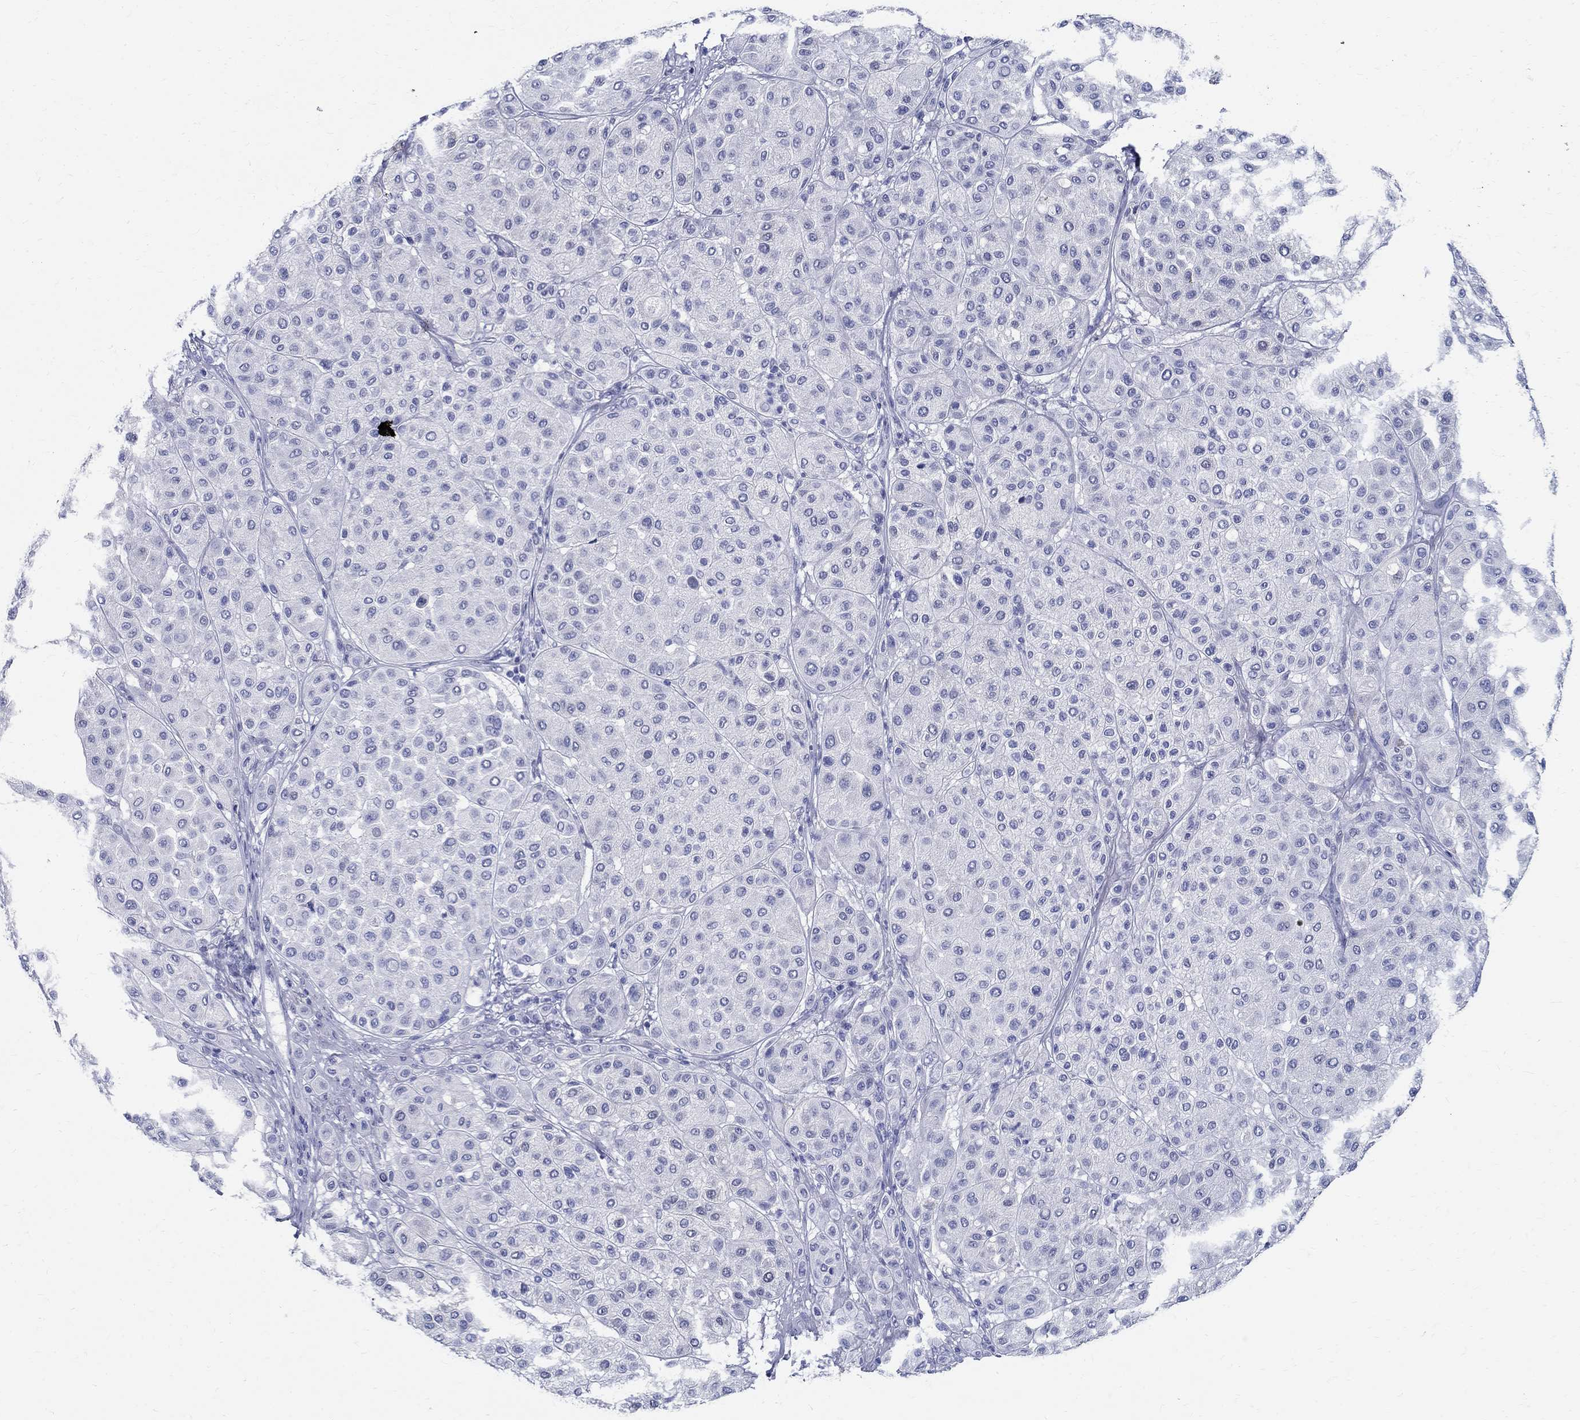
{"staining": {"intensity": "negative", "quantity": "none", "location": "none"}, "tissue": "melanoma", "cell_type": "Tumor cells", "image_type": "cancer", "snomed": [{"axis": "morphology", "description": "Malignant melanoma, Metastatic site"}, {"axis": "topography", "description": "Smooth muscle"}], "caption": "Histopathology image shows no significant protein expression in tumor cells of malignant melanoma (metastatic site).", "gene": "TSPAN16", "patient": {"sex": "male", "age": 41}}